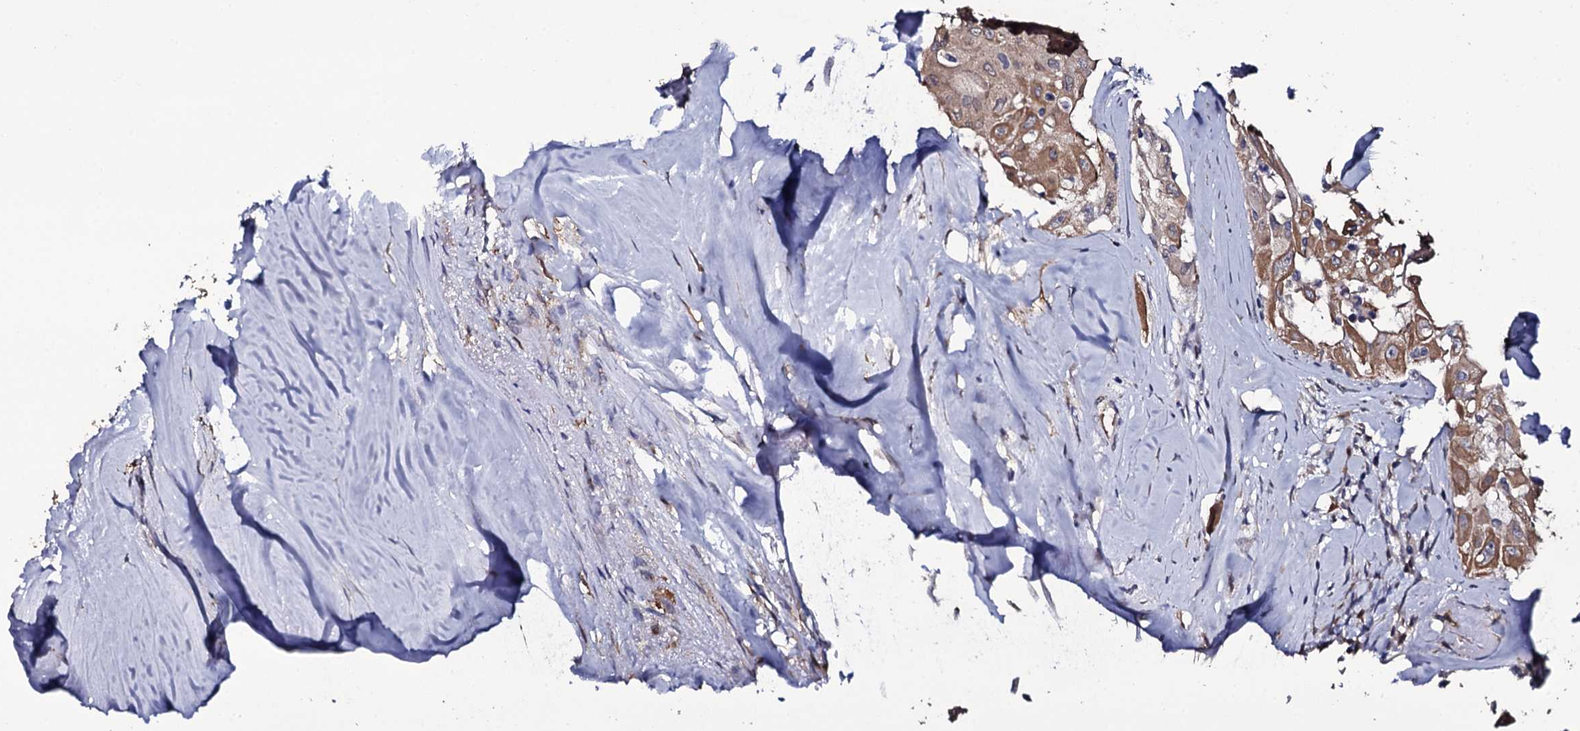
{"staining": {"intensity": "moderate", "quantity": ">75%", "location": "cytoplasmic/membranous"}, "tissue": "thyroid cancer", "cell_type": "Tumor cells", "image_type": "cancer", "snomed": [{"axis": "morphology", "description": "Papillary adenocarcinoma, NOS"}, {"axis": "topography", "description": "Thyroid gland"}], "caption": "Moderate cytoplasmic/membranous staining for a protein is seen in about >75% of tumor cells of thyroid papillary adenocarcinoma using immunohistochemistry (IHC).", "gene": "CRYL1", "patient": {"sex": "female", "age": 59}}